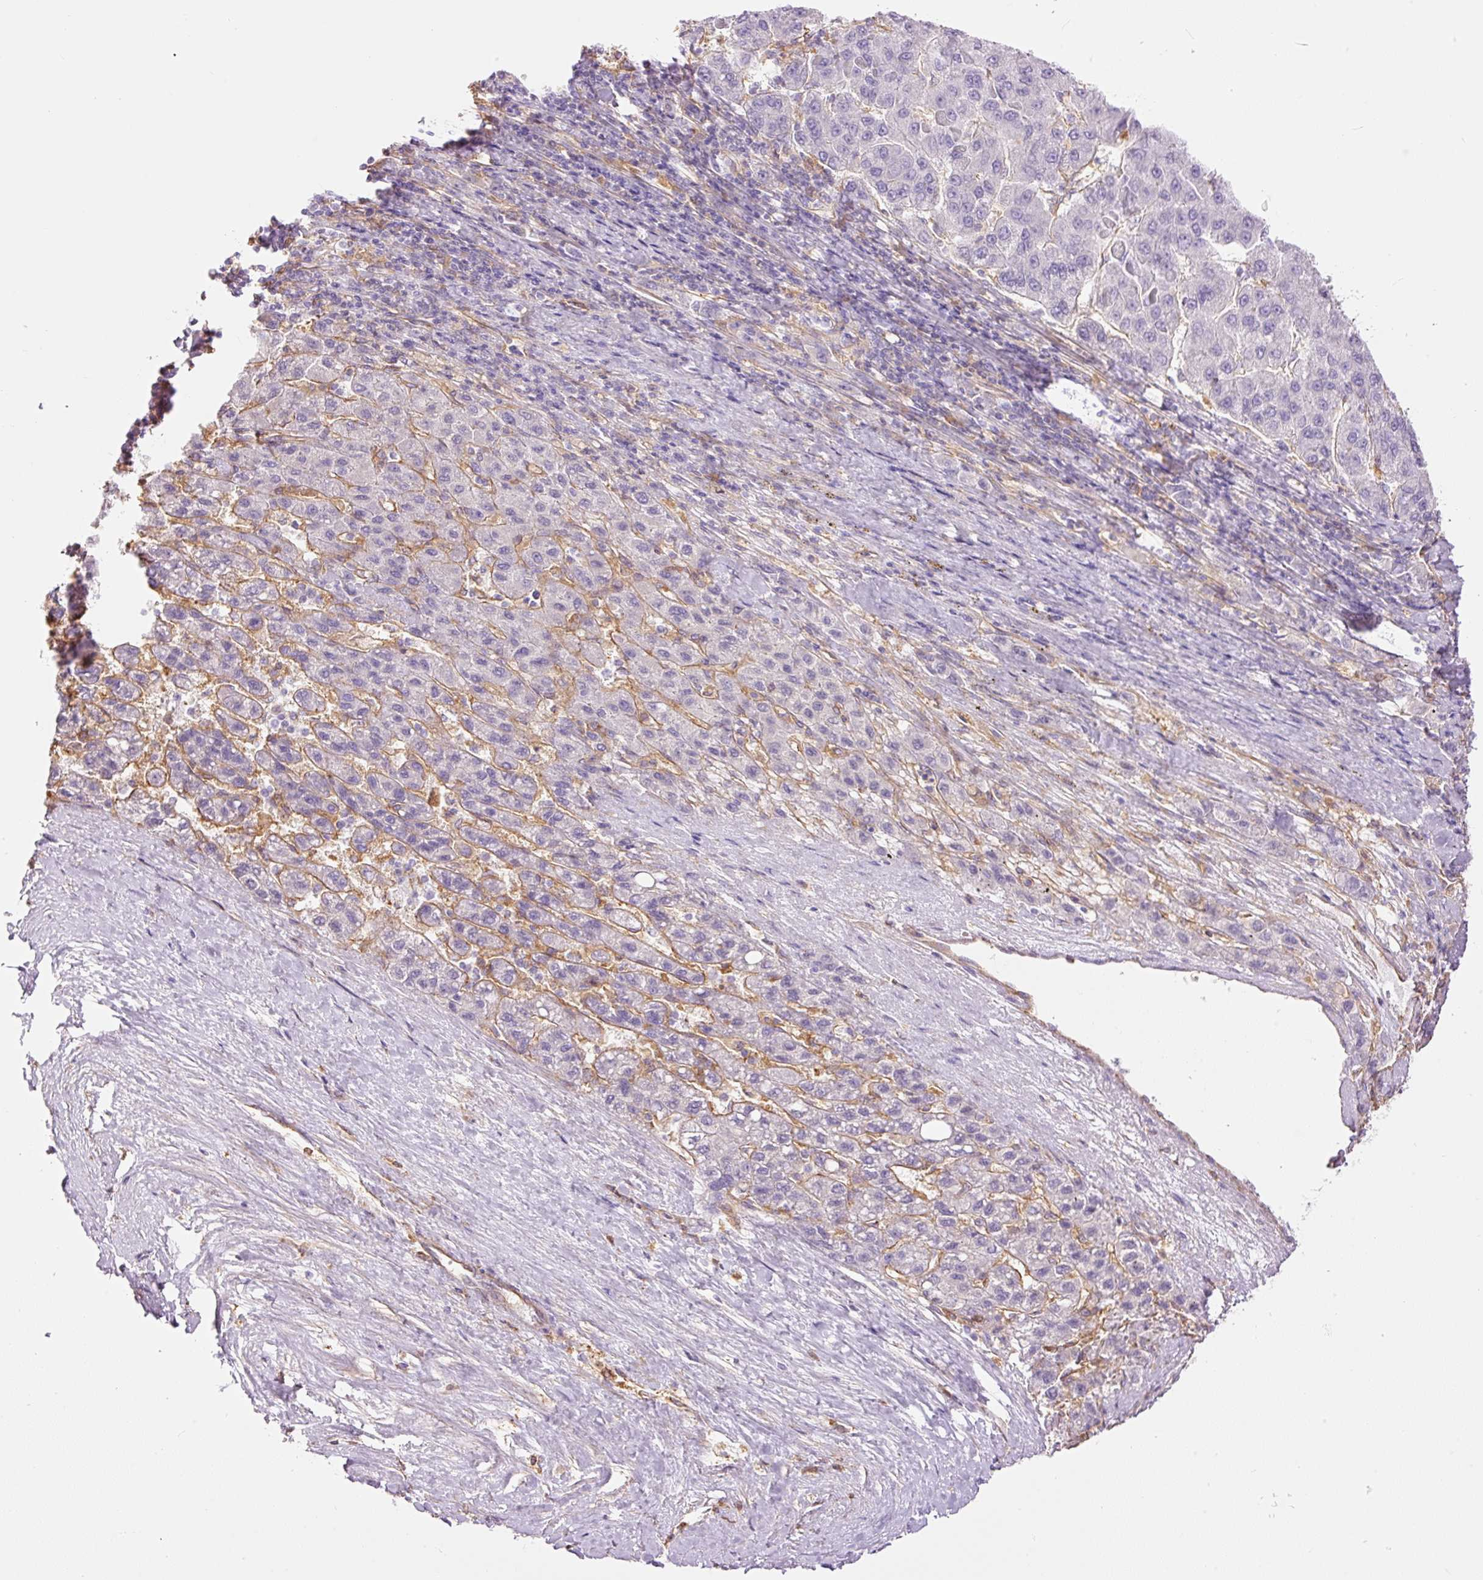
{"staining": {"intensity": "negative", "quantity": "none", "location": "none"}, "tissue": "liver cancer", "cell_type": "Tumor cells", "image_type": "cancer", "snomed": [{"axis": "morphology", "description": "Carcinoma, Hepatocellular, NOS"}, {"axis": "topography", "description": "Liver"}], "caption": "There is no significant staining in tumor cells of liver cancer. (DAB (3,3'-diaminobenzidine) immunohistochemistry (IHC) visualized using brightfield microscopy, high magnification).", "gene": "IL10RB", "patient": {"sex": "female", "age": 82}}